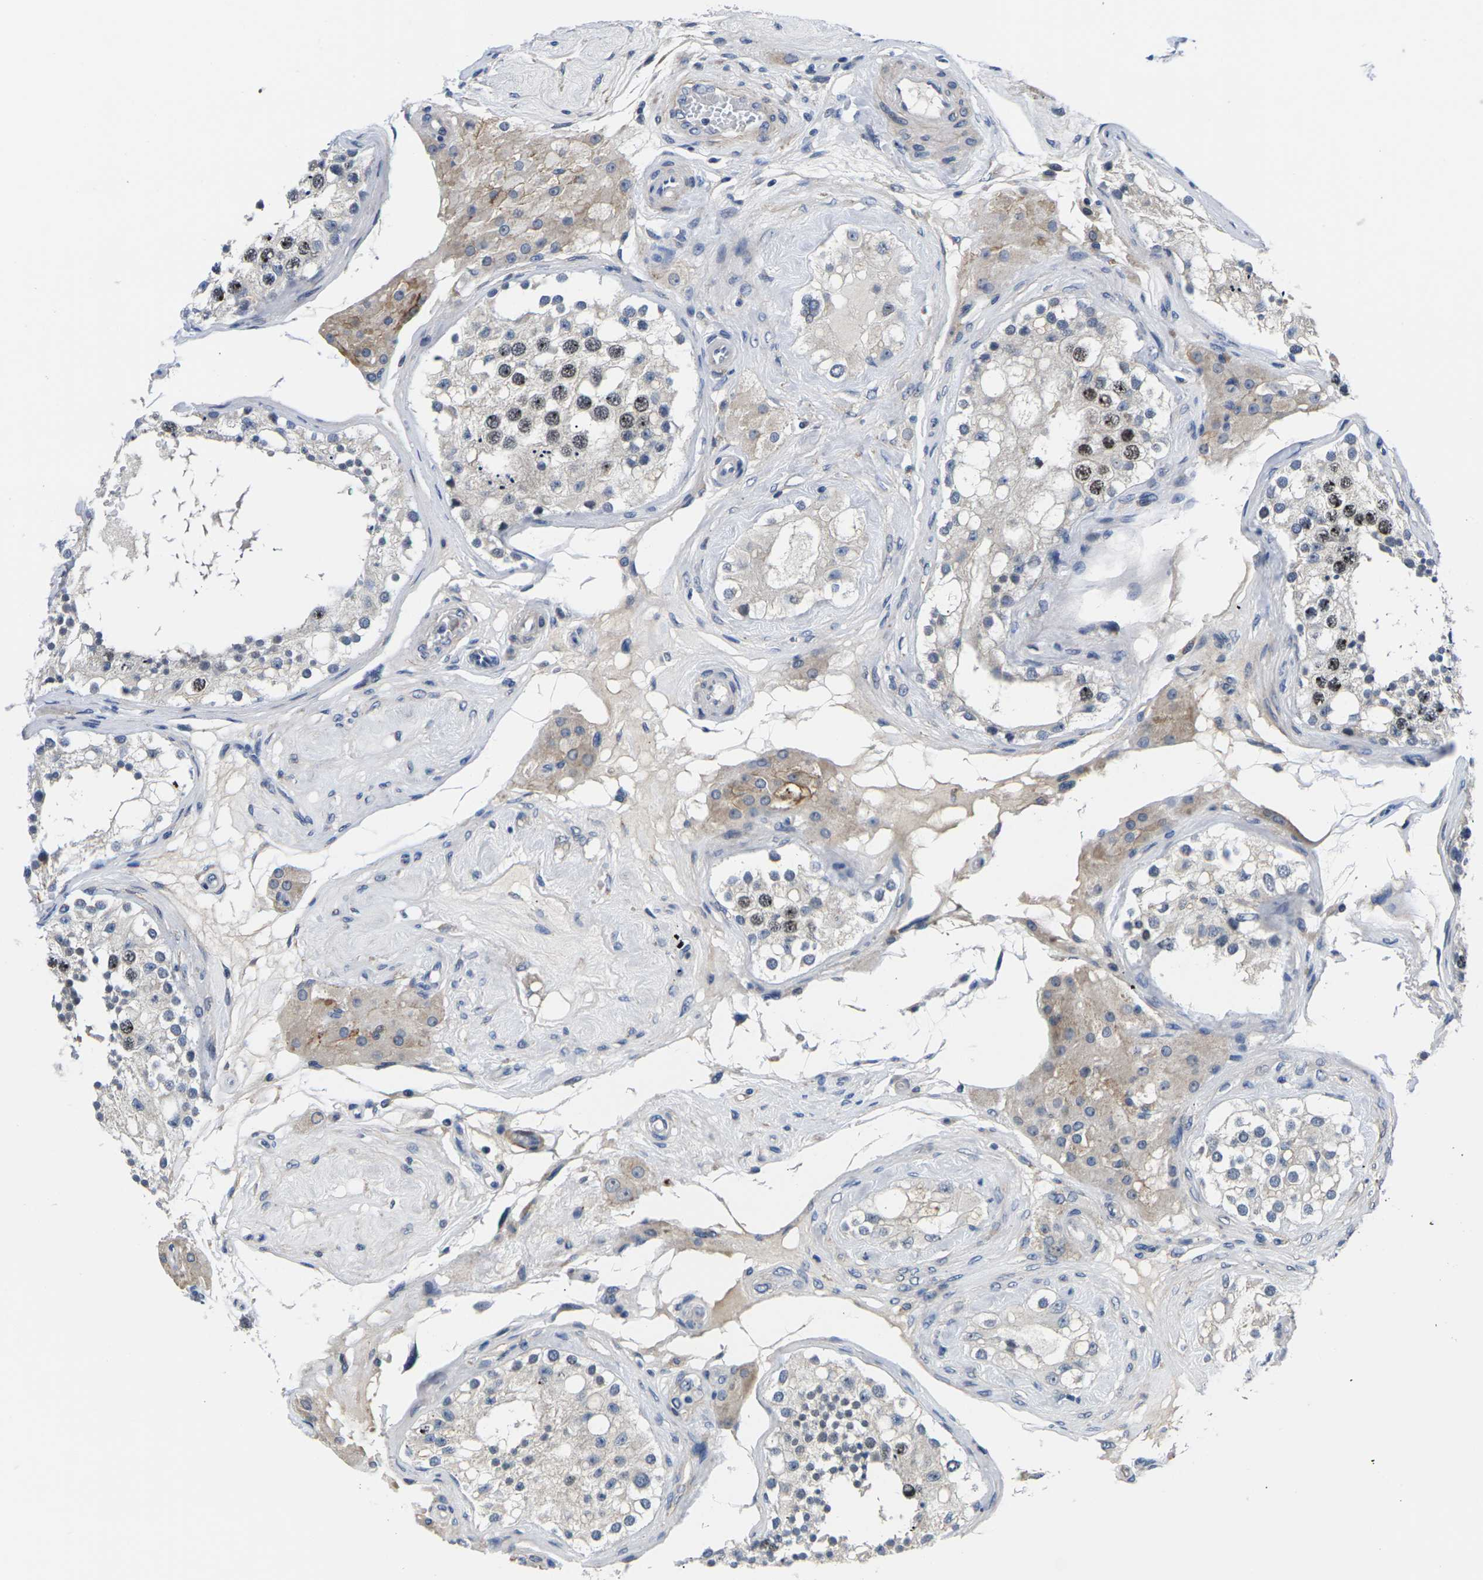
{"staining": {"intensity": "moderate", "quantity": "25%-75%", "location": "nuclear"}, "tissue": "testis", "cell_type": "Cells in seminiferous ducts", "image_type": "normal", "snomed": [{"axis": "morphology", "description": "Normal tissue, NOS"}, {"axis": "topography", "description": "Testis"}], "caption": "Brown immunohistochemical staining in normal human testis reveals moderate nuclear expression in about 25%-75% of cells in seminiferous ducts.", "gene": "ST6GAL2", "patient": {"sex": "male", "age": 68}}